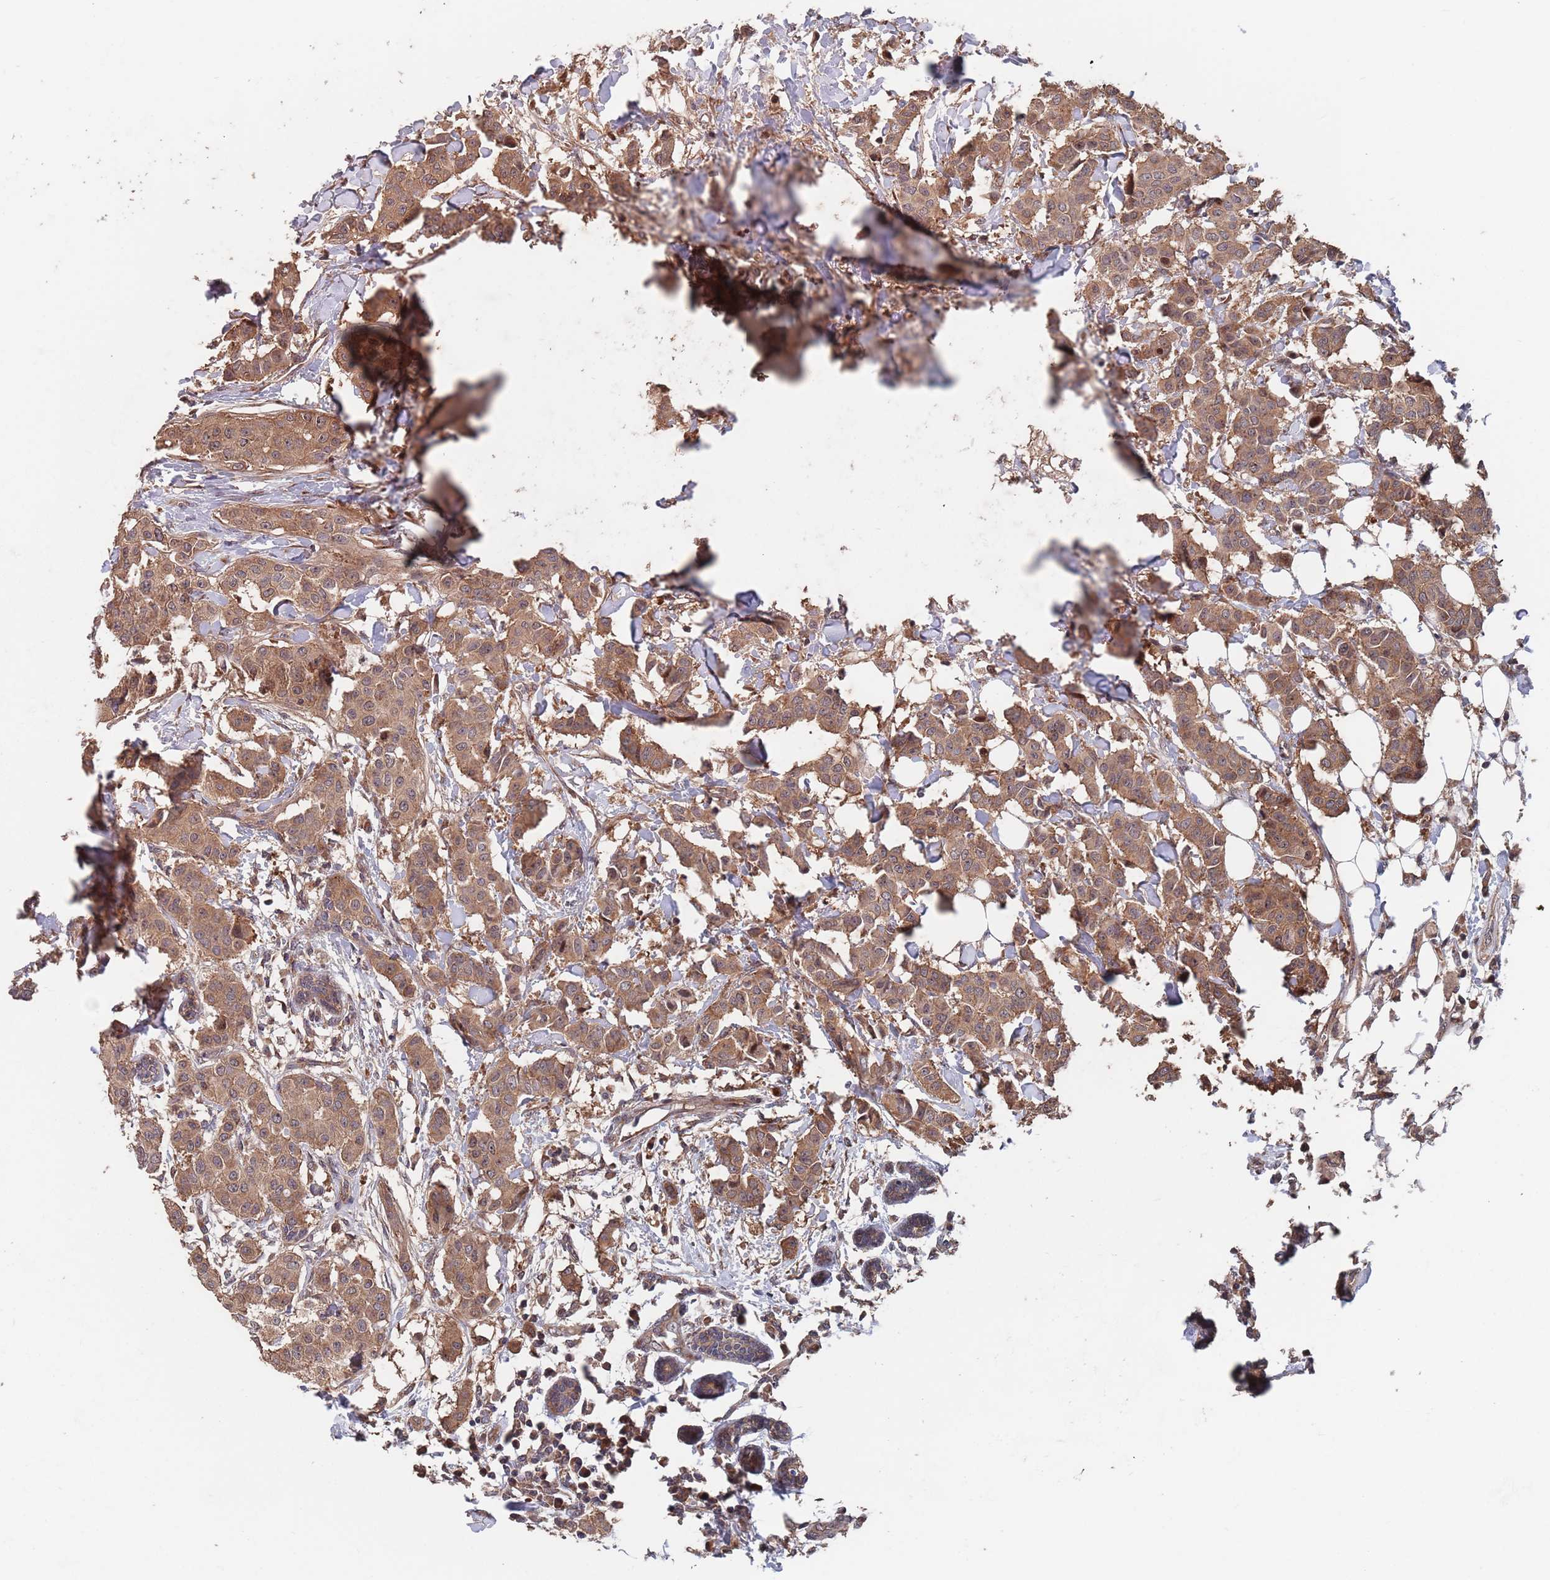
{"staining": {"intensity": "moderate", "quantity": ">75%", "location": "cytoplasmic/membranous"}, "tissue": "breast cancer", "cell_type": "Tumor cells", "image_type": "cancer", "snomed": [{"axis": "morphology", "description": "Duct carcinoma"}, {"axis": "topography", "description": "Breast"}], "caption": "High-power microscopy captured an IHC image of breast cancer (intraductal carcinoma), revealing moderate cytoplasmic/membranous staining in approximately >75% of tumor cells.", "gene": "UNC45A", "patient": {"sex": "female", "age": 40}}